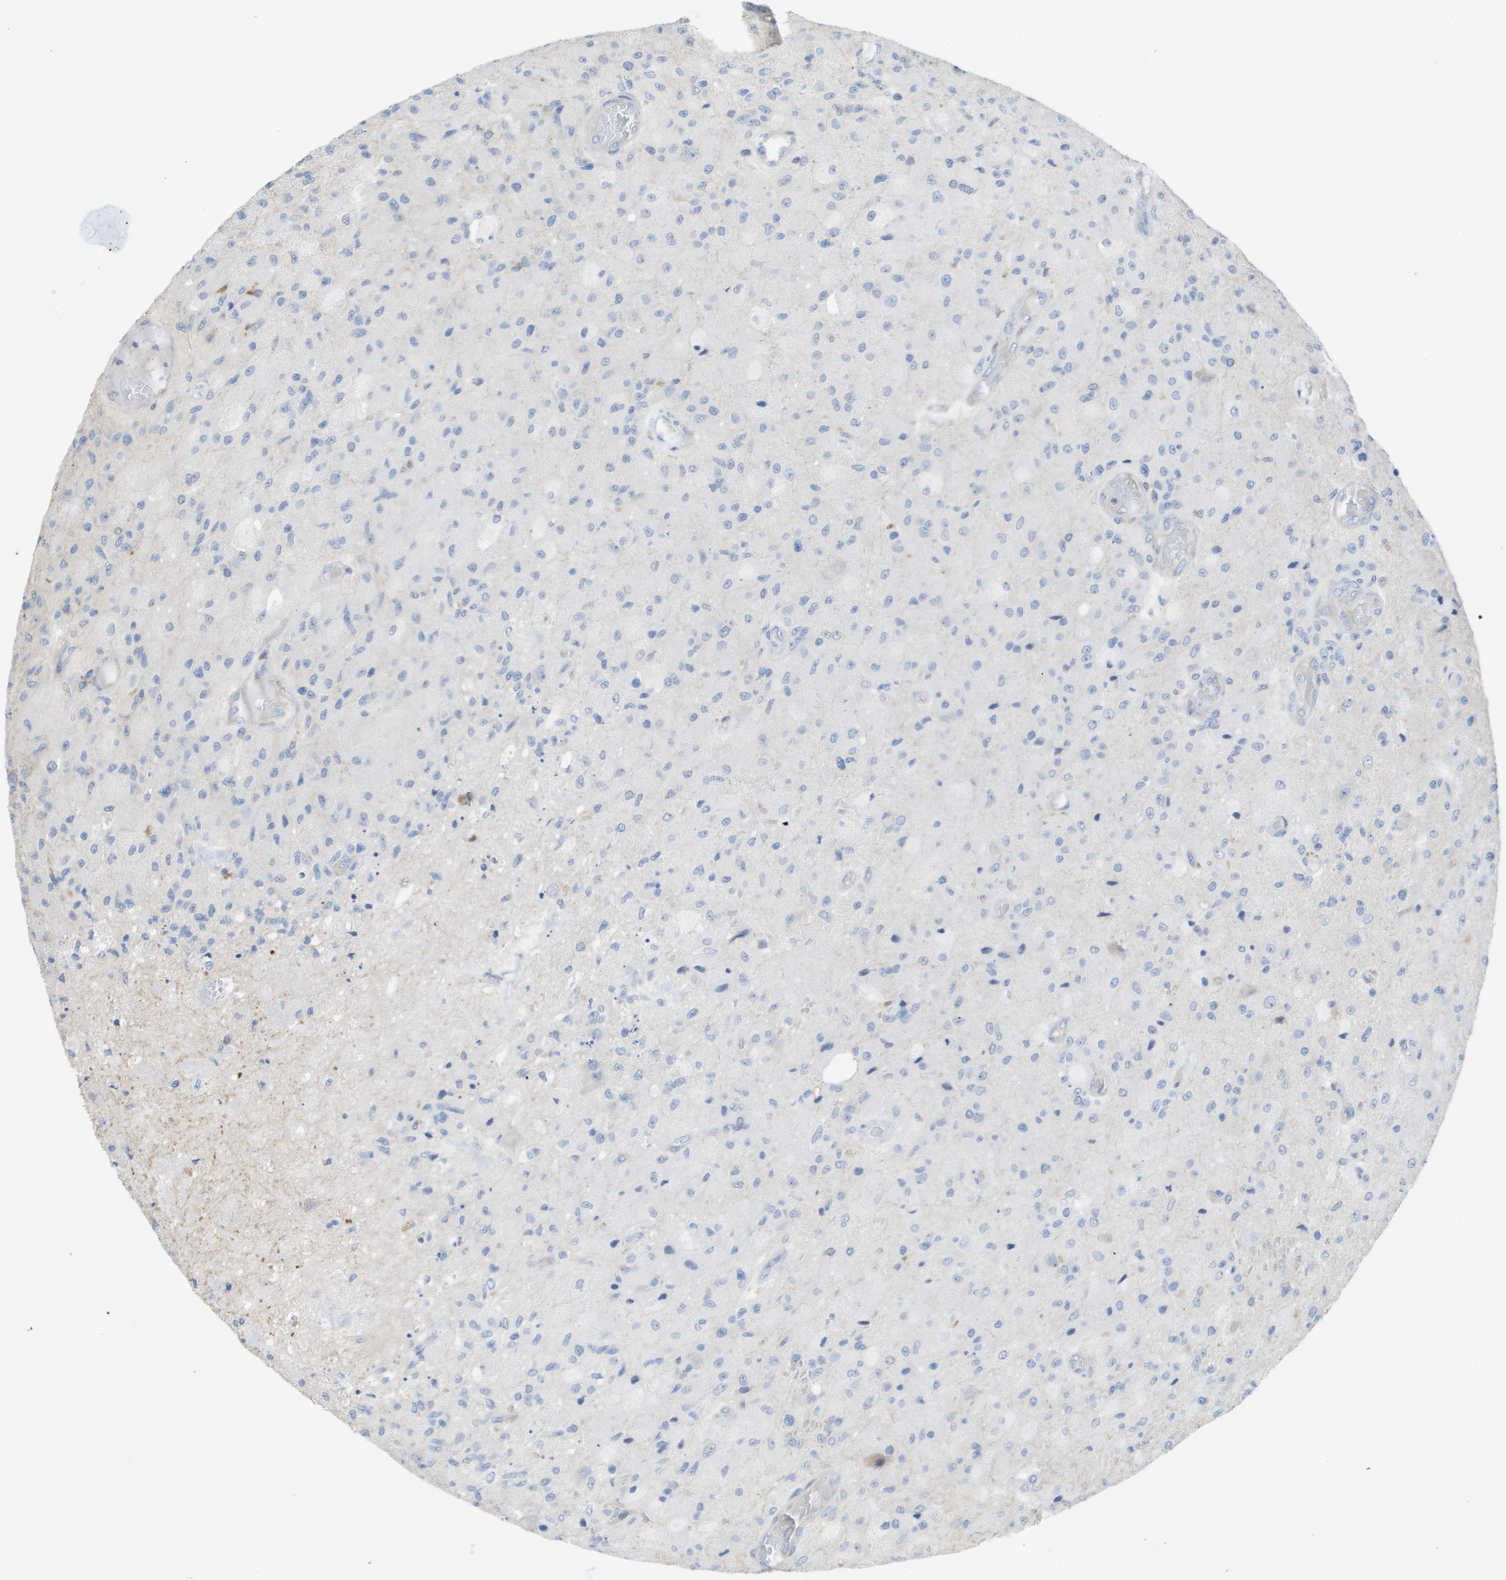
{"staining": {"intensity": "negative", "quantity": "none", "location": "none"}, "tissue": "glioma", "cell_type": "Tumor cells", "image_type": "cancer", "snomed": [{"axis": "morphology", "description": "Normal tissue, NOS"}, {"axis": "morphology", "description": "Glioma, malignant, High grade"}, {"axis": "topography", "description": "Cerebral cortex"}], "caption": "Immunohistochemical staining of malignant glioma (high-grade) shows no significant positivity in tumor cells.", "gene": "MYL3", "patient": {"sex": "male", "age": 77}}